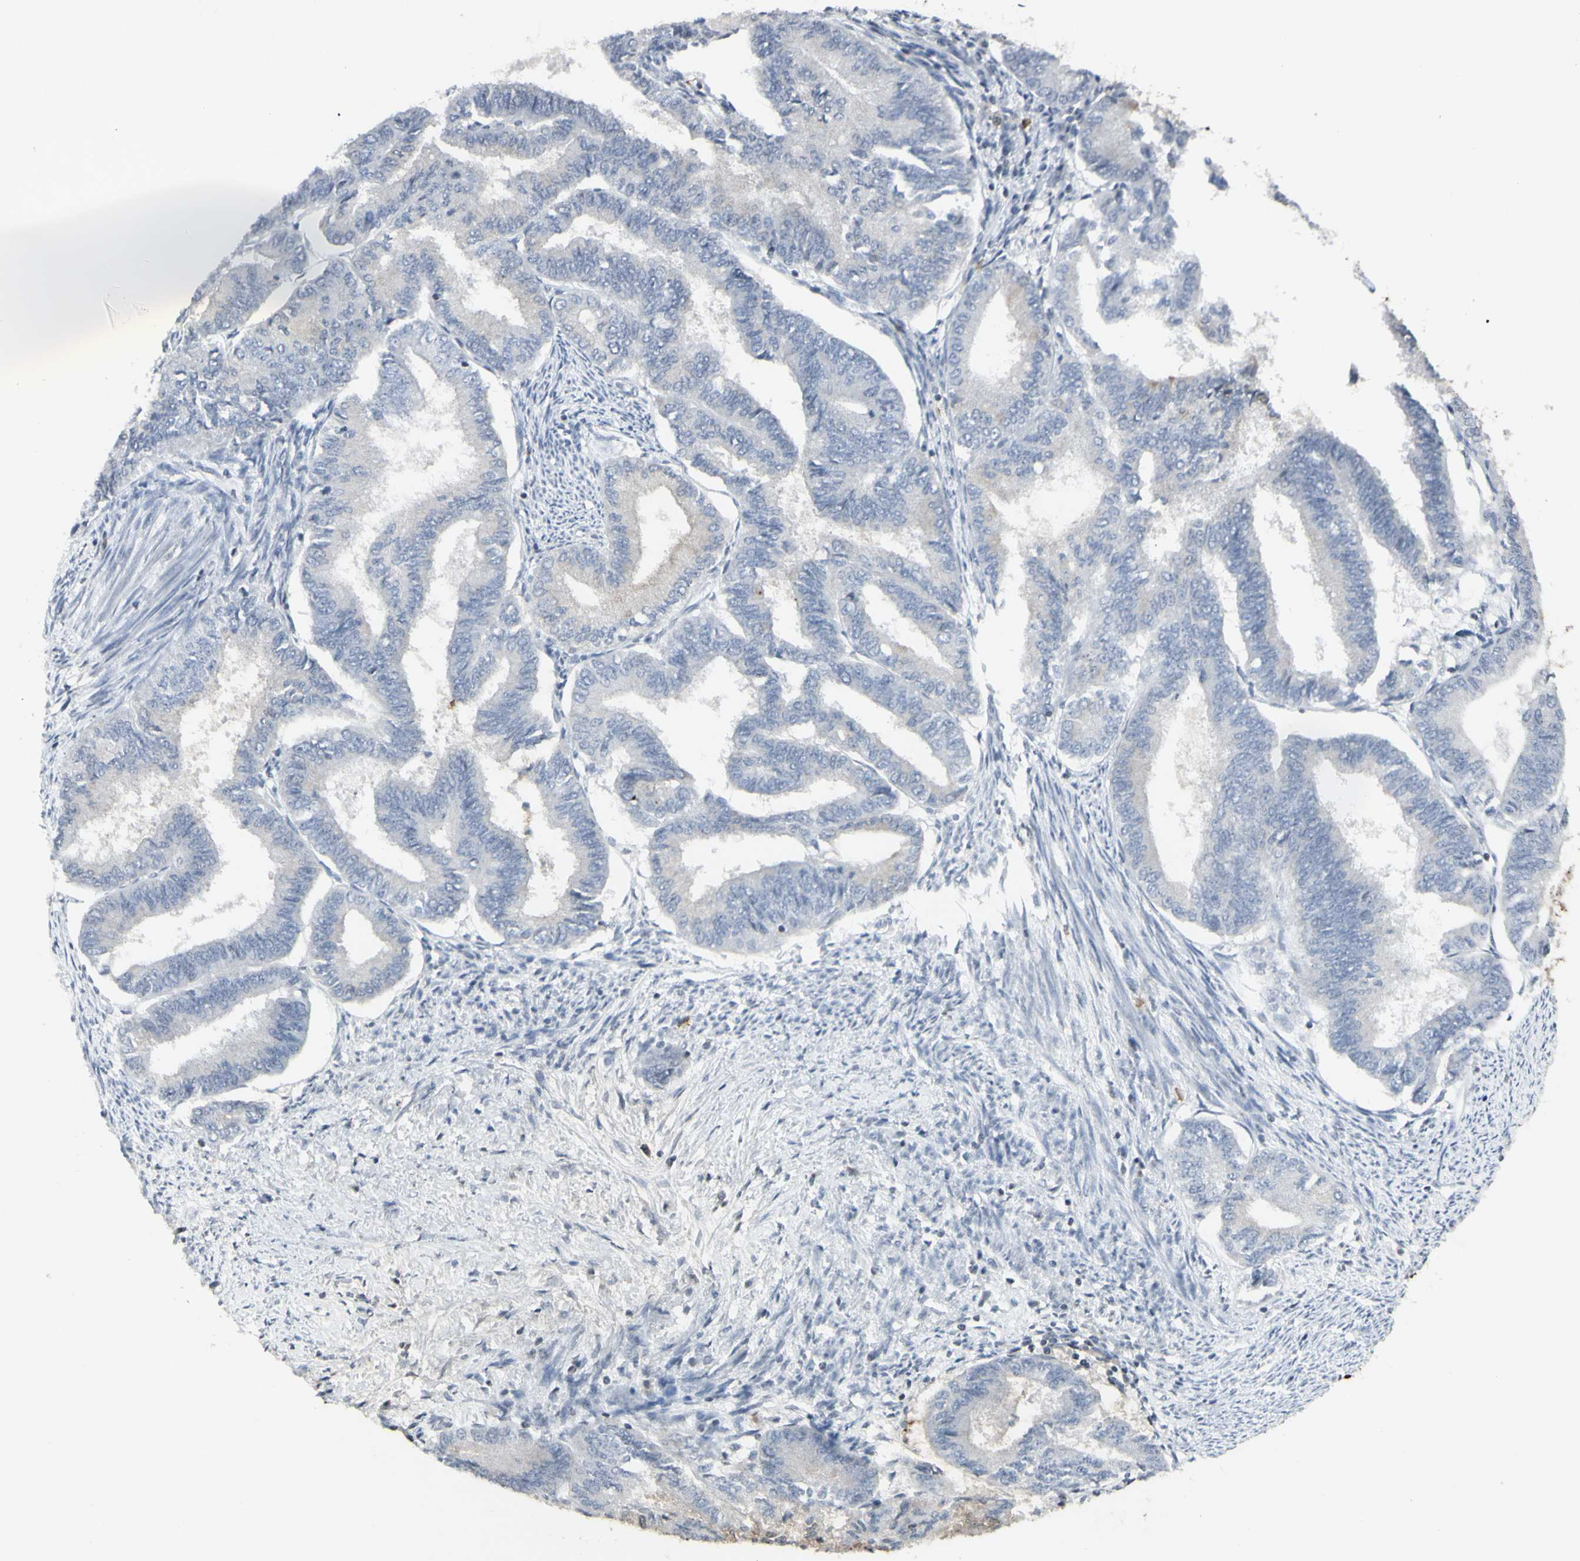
{"staining": {"intensity": "strong", "quantity": "<25%", "location": "cytoplasmic/membranous"}, "tissue": "endometrial cancer", "cell_type": "Tumor cells", "image_type": "cancer", "snomed": [{"axis": "morphology", "description": "Adenocarcinoma, NOS"}, {"axis": "topography", "description": "Endometrium"}], "caption": "IHC photomicrograph of human endometrial cancer stained for a protein (brown), which displays medium levels of strong cytoplasmic/membranous staining in approximately <25% of tumor cells.", "gene": "MUC5AC", "patient": {"sex": "female", "age": 86}}